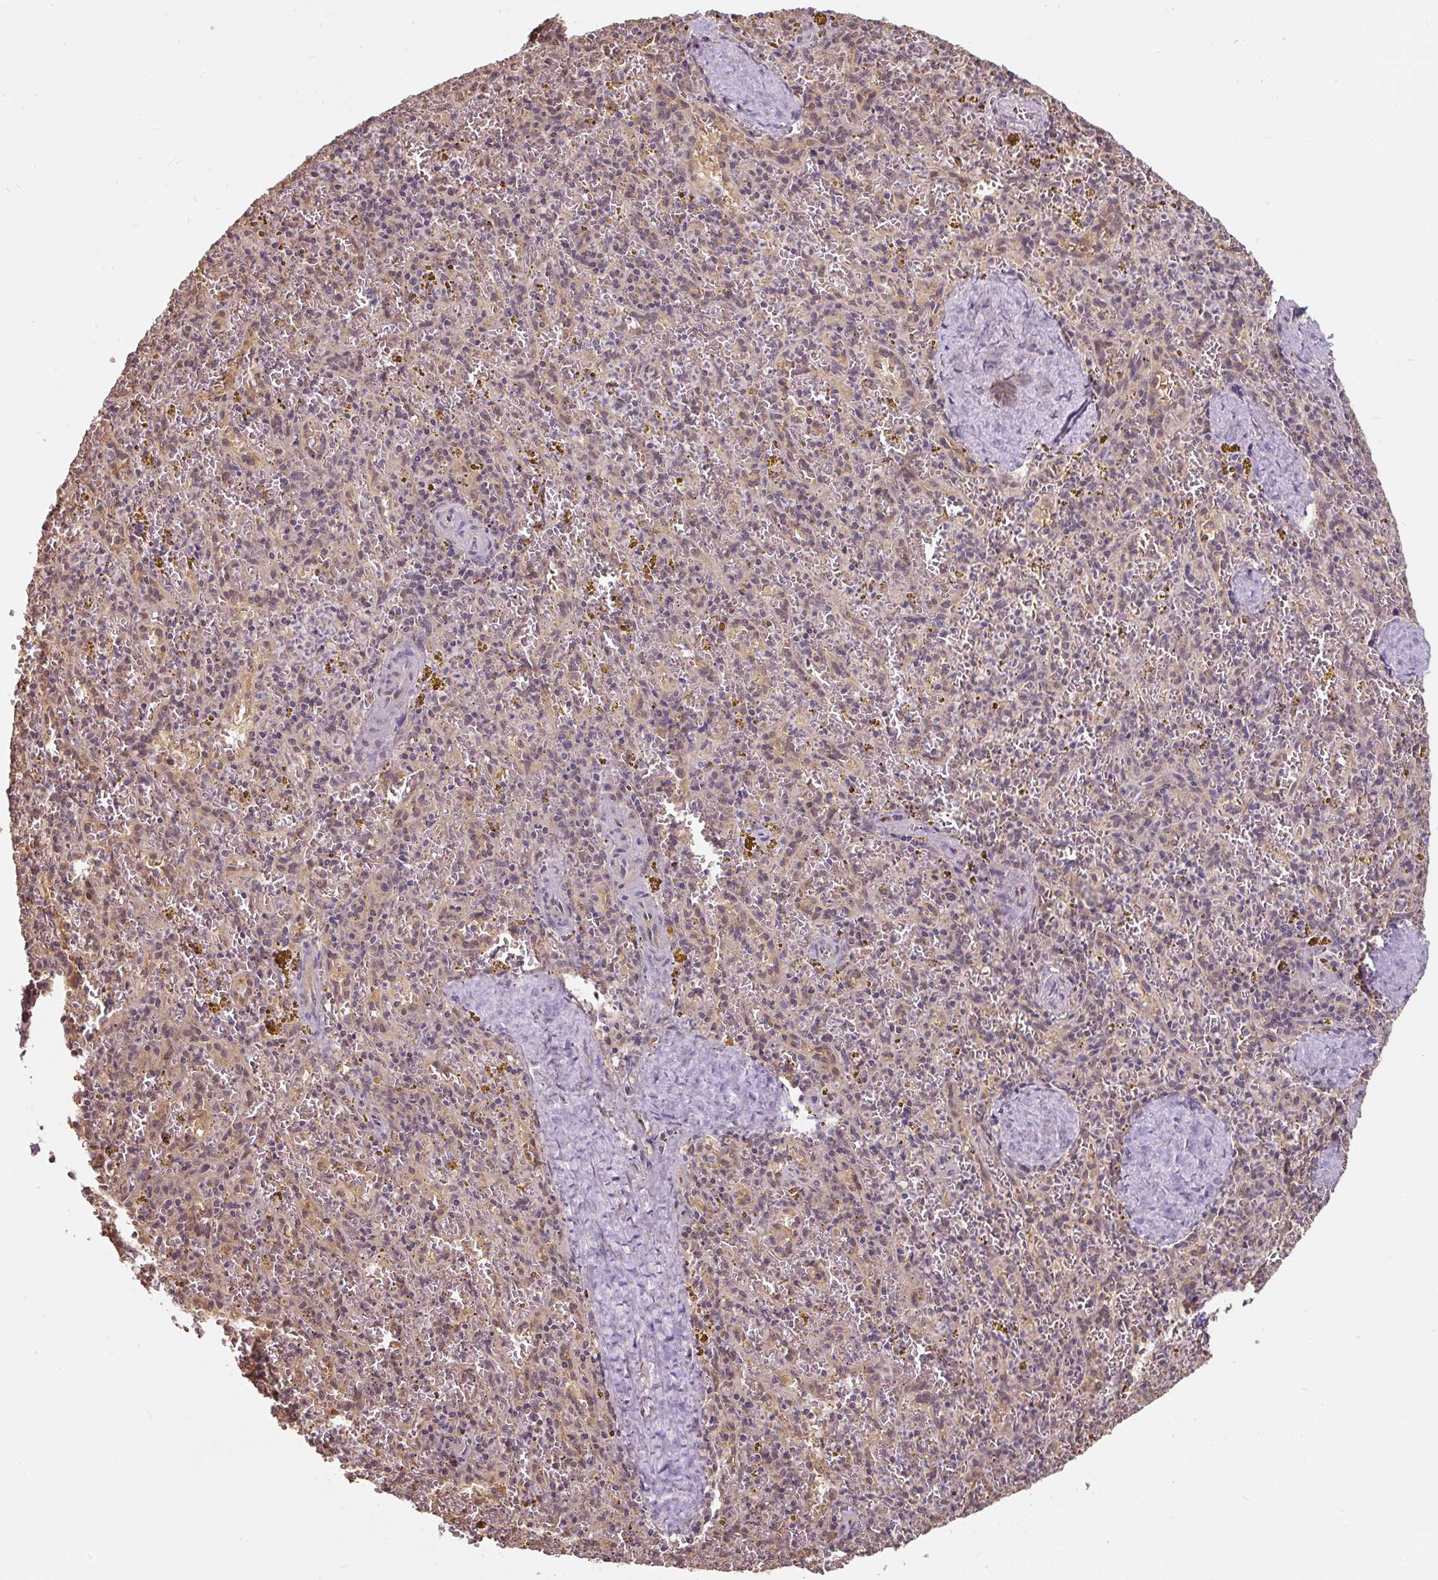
{"staining": {"intensity": "weak", "quantity": "25%-75%", "location": "nuclear"}, "tissue": "spleen", "cell_type": "Cells in red pulp", "image_type": "normal", "snomed": [{"axis": "morphology", "description": "Normal tissue, NOS"}, {"axis": "topography", "description": "Spleen"}], "caption": "Immunohistochemistry (IHC) histopathology image of benign human spleen stained for a protein (brown), which displays low levels of weak nuclear staining in approximately 25%-75% of cells in red pulp.", "gene": "ST13", "patient": {"sex": "male", "age": 57}}